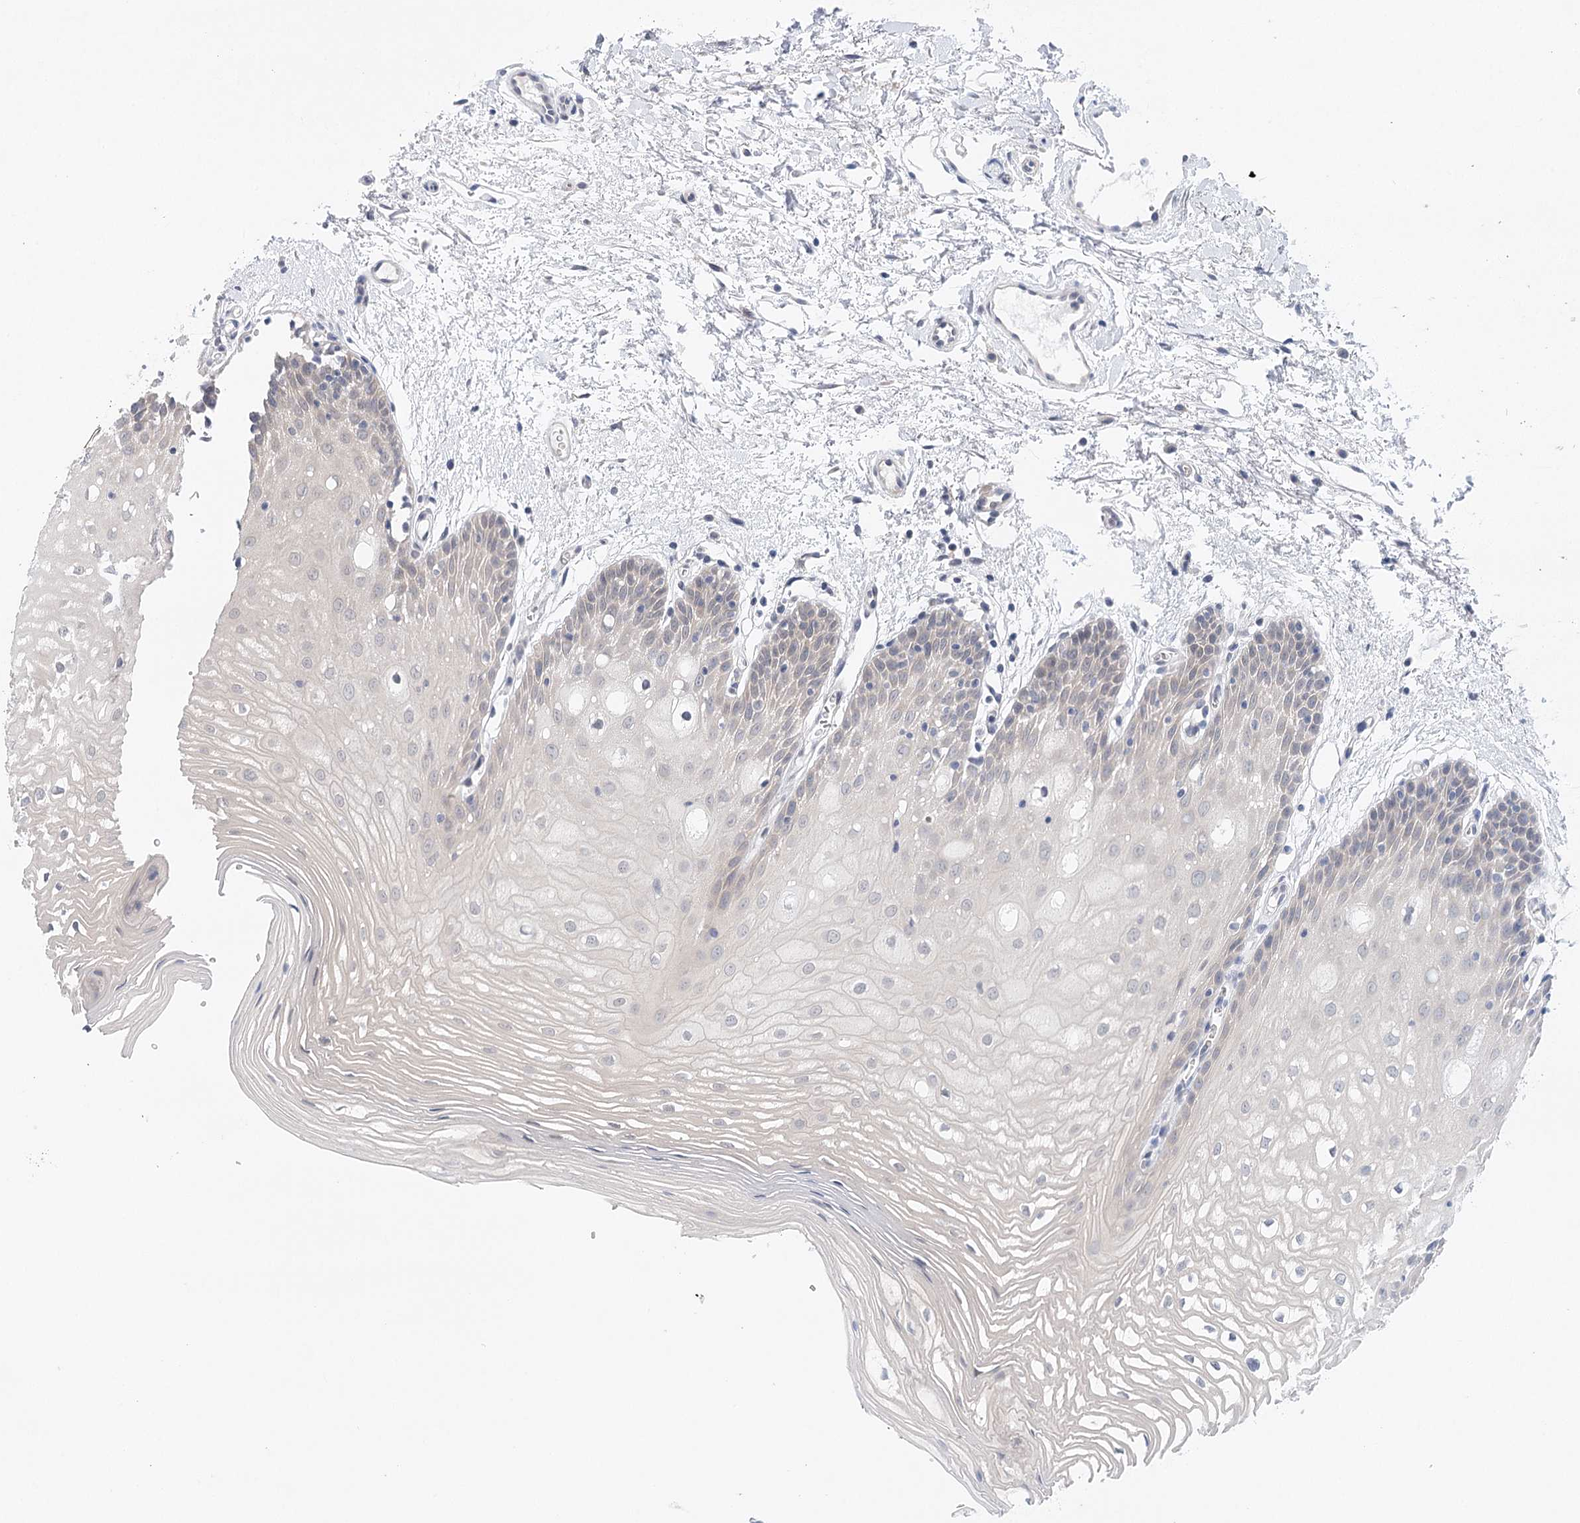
{"staining": {"intensity": "negative", "quantity": "none", "location": "none"}, "tissue": "oral mucosa", "cell_type": "Squamous epithelial cells", "image_type": "normal", "snomed": [{"axis": "morphology", "description": "Normal tissue, NOS"}, {"axis": "topography", "description": "Oral tissue"}, {"axis": "topography", "description": "Tounge, NOS"}], "caption": "The immunohistochemistry image has no significant positivity in squamous epithelial cells of oral mucosa.", "gene": "LALBA", "patient": {"sex": "female", "age": 73}}